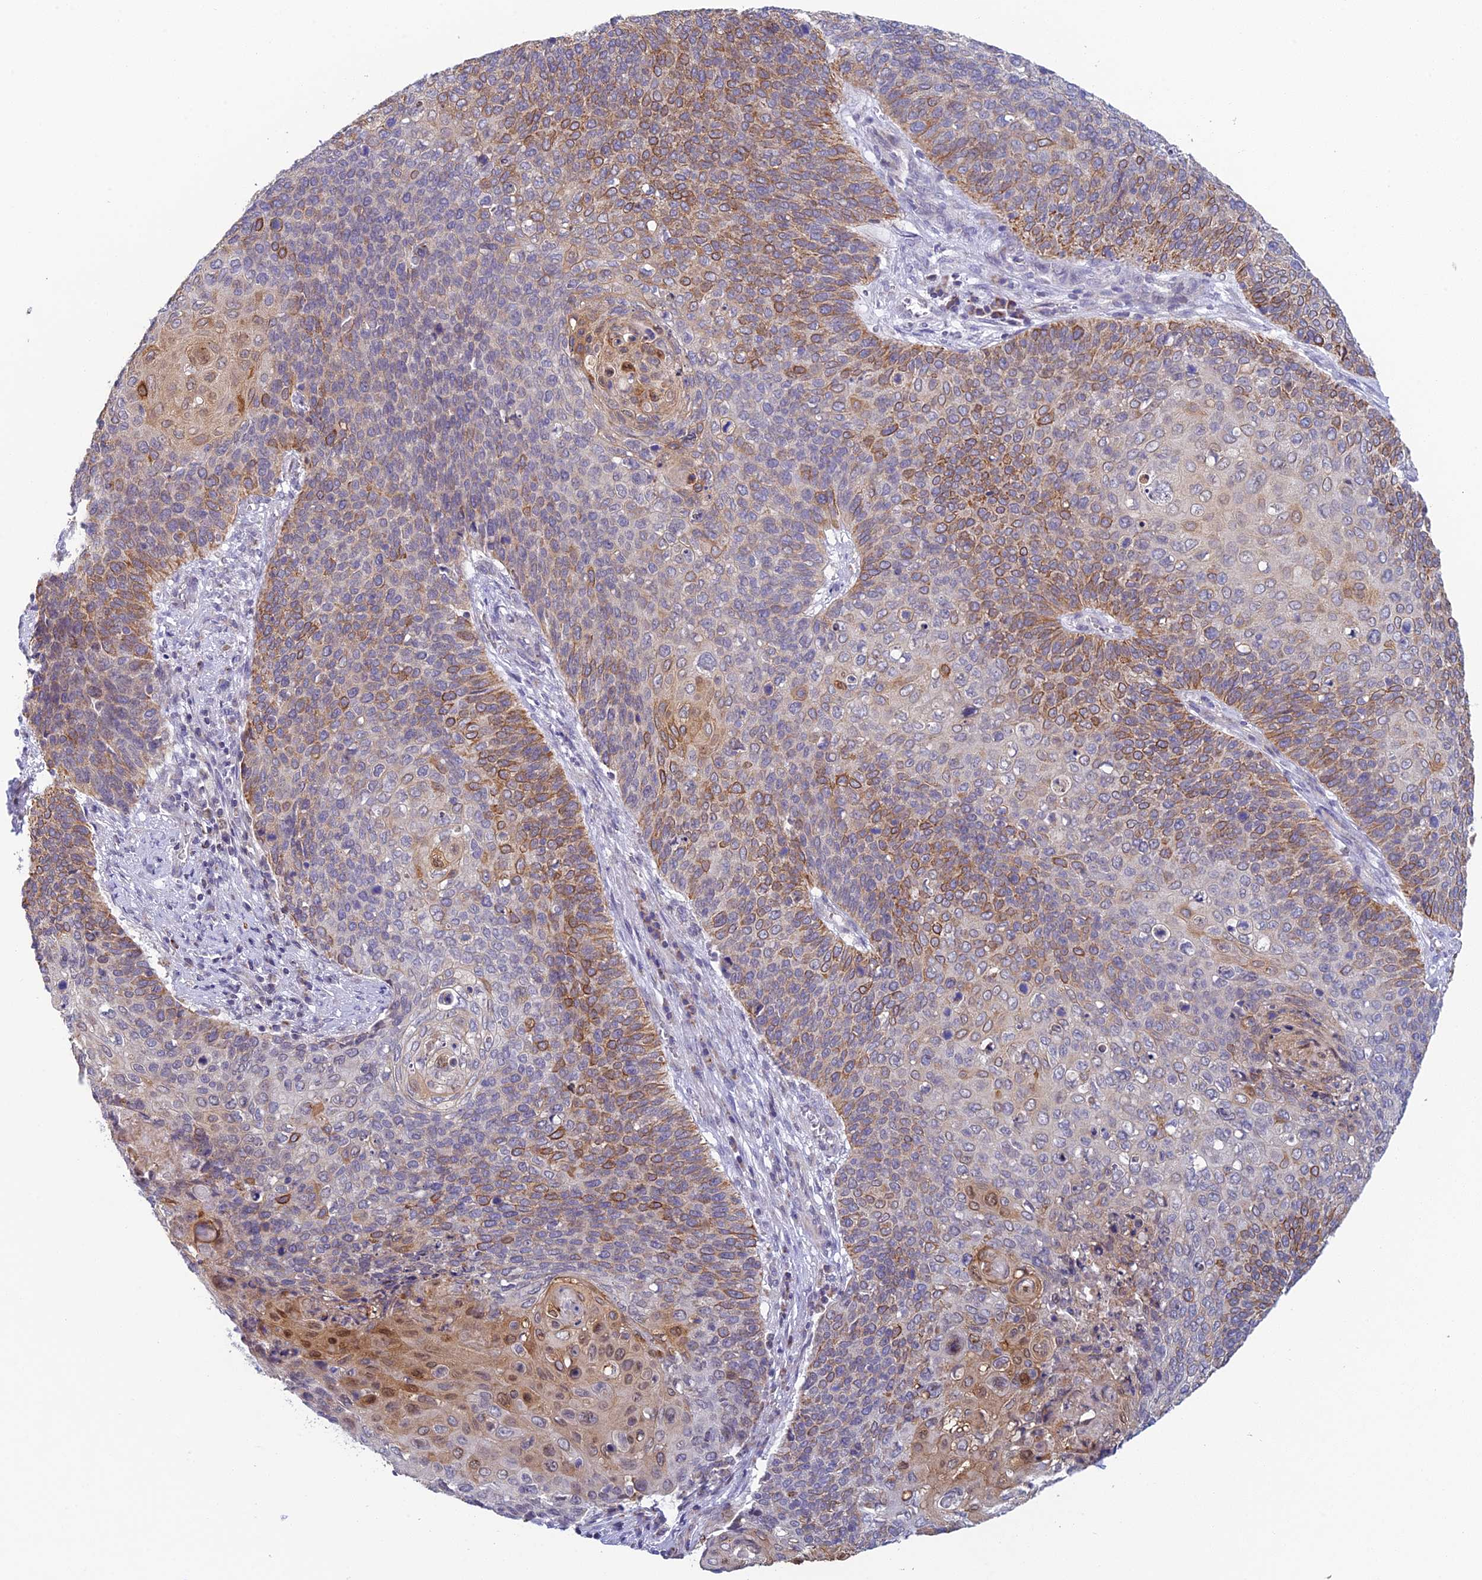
{"staining": {"intensity": "moderate", "quantity": "25%-75%", "location": "cytoplasmic/membranous"}, "tissue": "cervical cancer", "cell_type": "Tumor cells", "image_type": "cancer", "snomed": [{"axis": "morphology", "description": "Squamous cell carcinoma, NOS"}, {"axis": "topography", "description": "Cervix"}], "caption": "Human cervical squamous cell carcinoma stained with a brown dye displays moderate cytoplasmic/membranous positive expression in about 25%-75% of tumor cells.", "gene": "REXO5", "patient": {"sex": "female", "age": 39}}